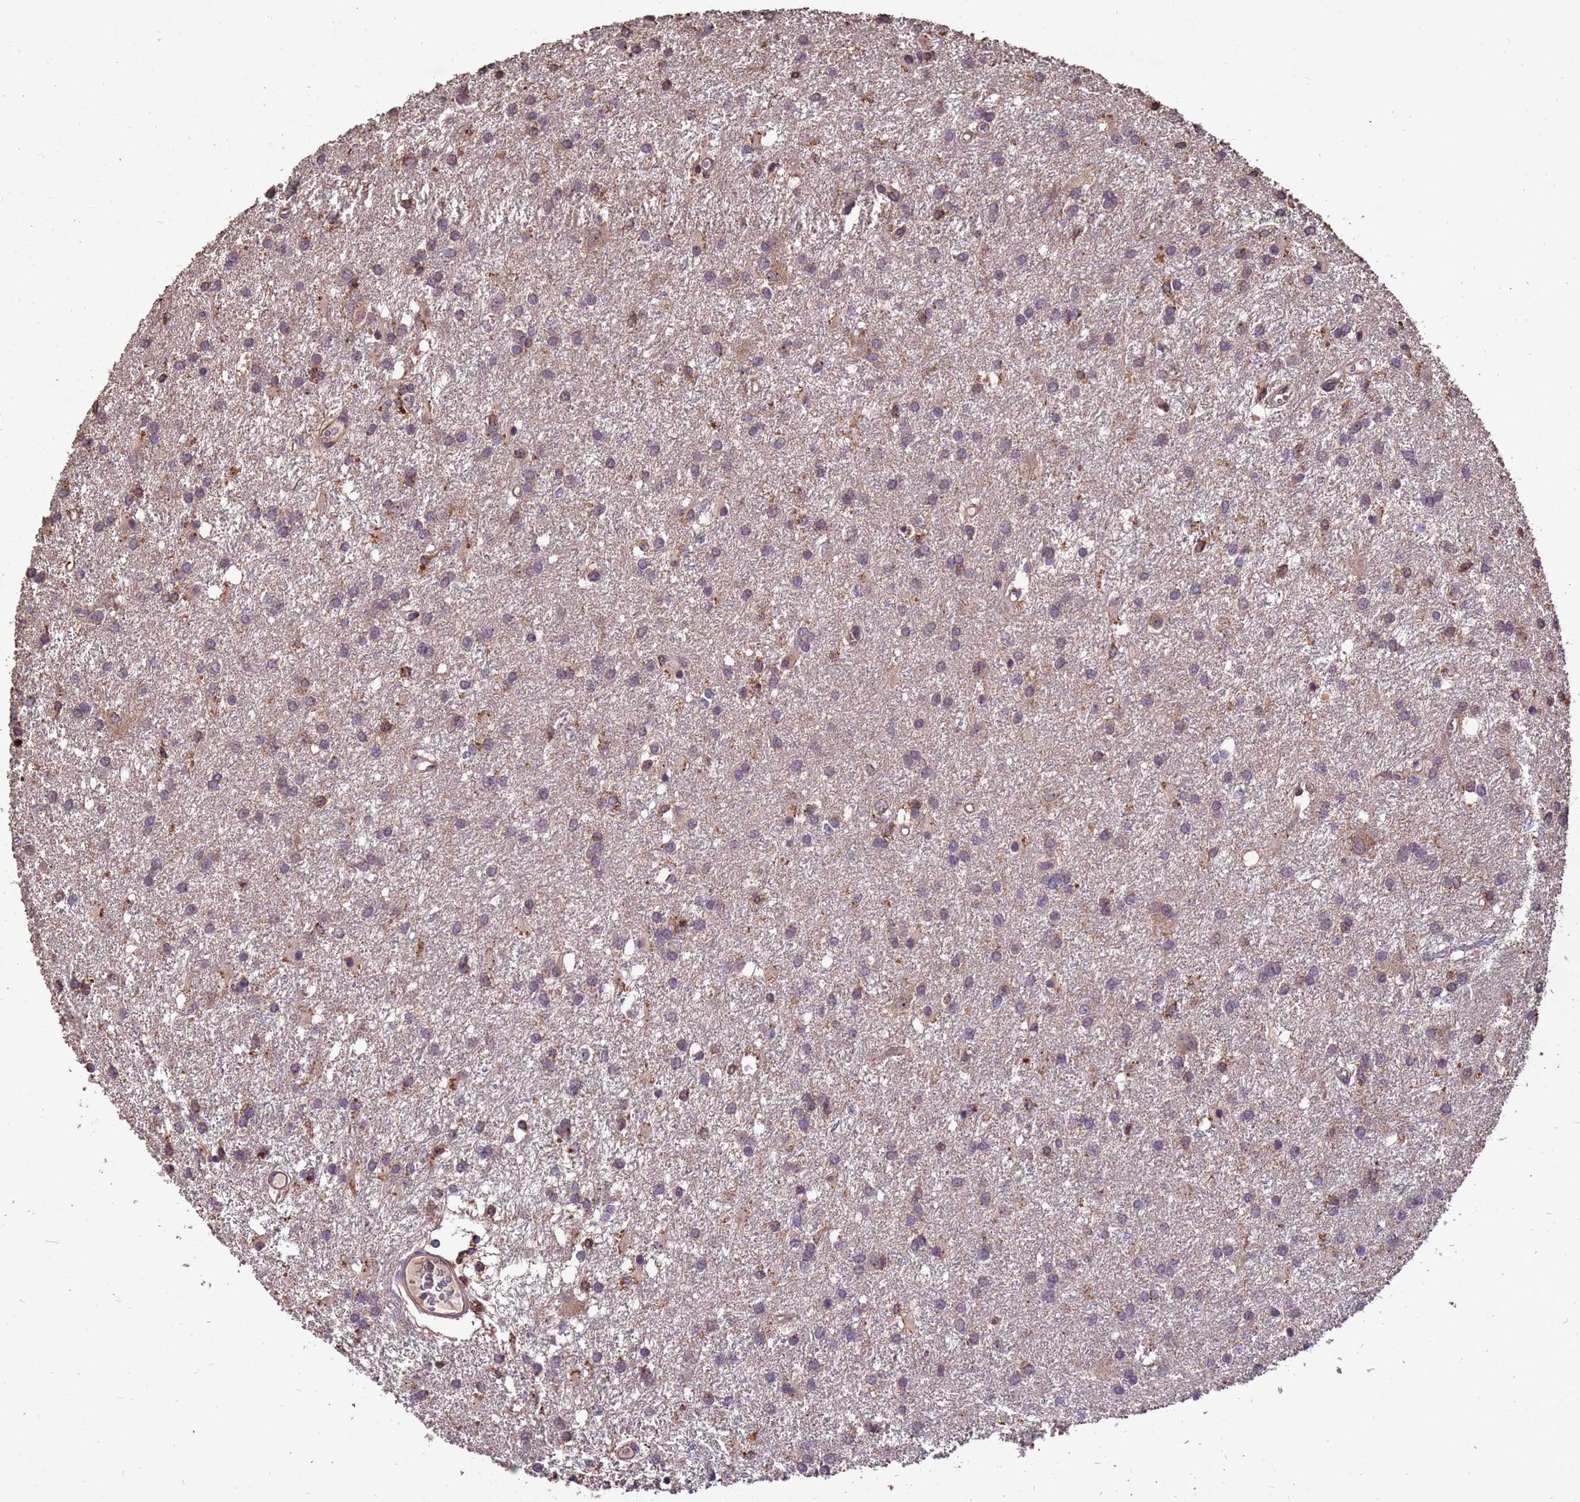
{"staining": {"intensity": "moderate", "quantity": "25%-75%", "location": "cytoplasmic/membranous"}, "tissue": "glioma", "cell_type": "Tumor cells", "image_type": "cancer", "snomed": [{"axis": "morphology", "description": "Glioma, malignant, High grade"}, {"axis": "topography", "description": "Brain"}], "caption": "Human glioma stained for a protein (brown) exhibits moderate cytoplasmic/membranous positive positivity in about 25%-75% of tumor cells.", "gene": "TOR4A", "patient": {"sex": "female", "age": 50}}